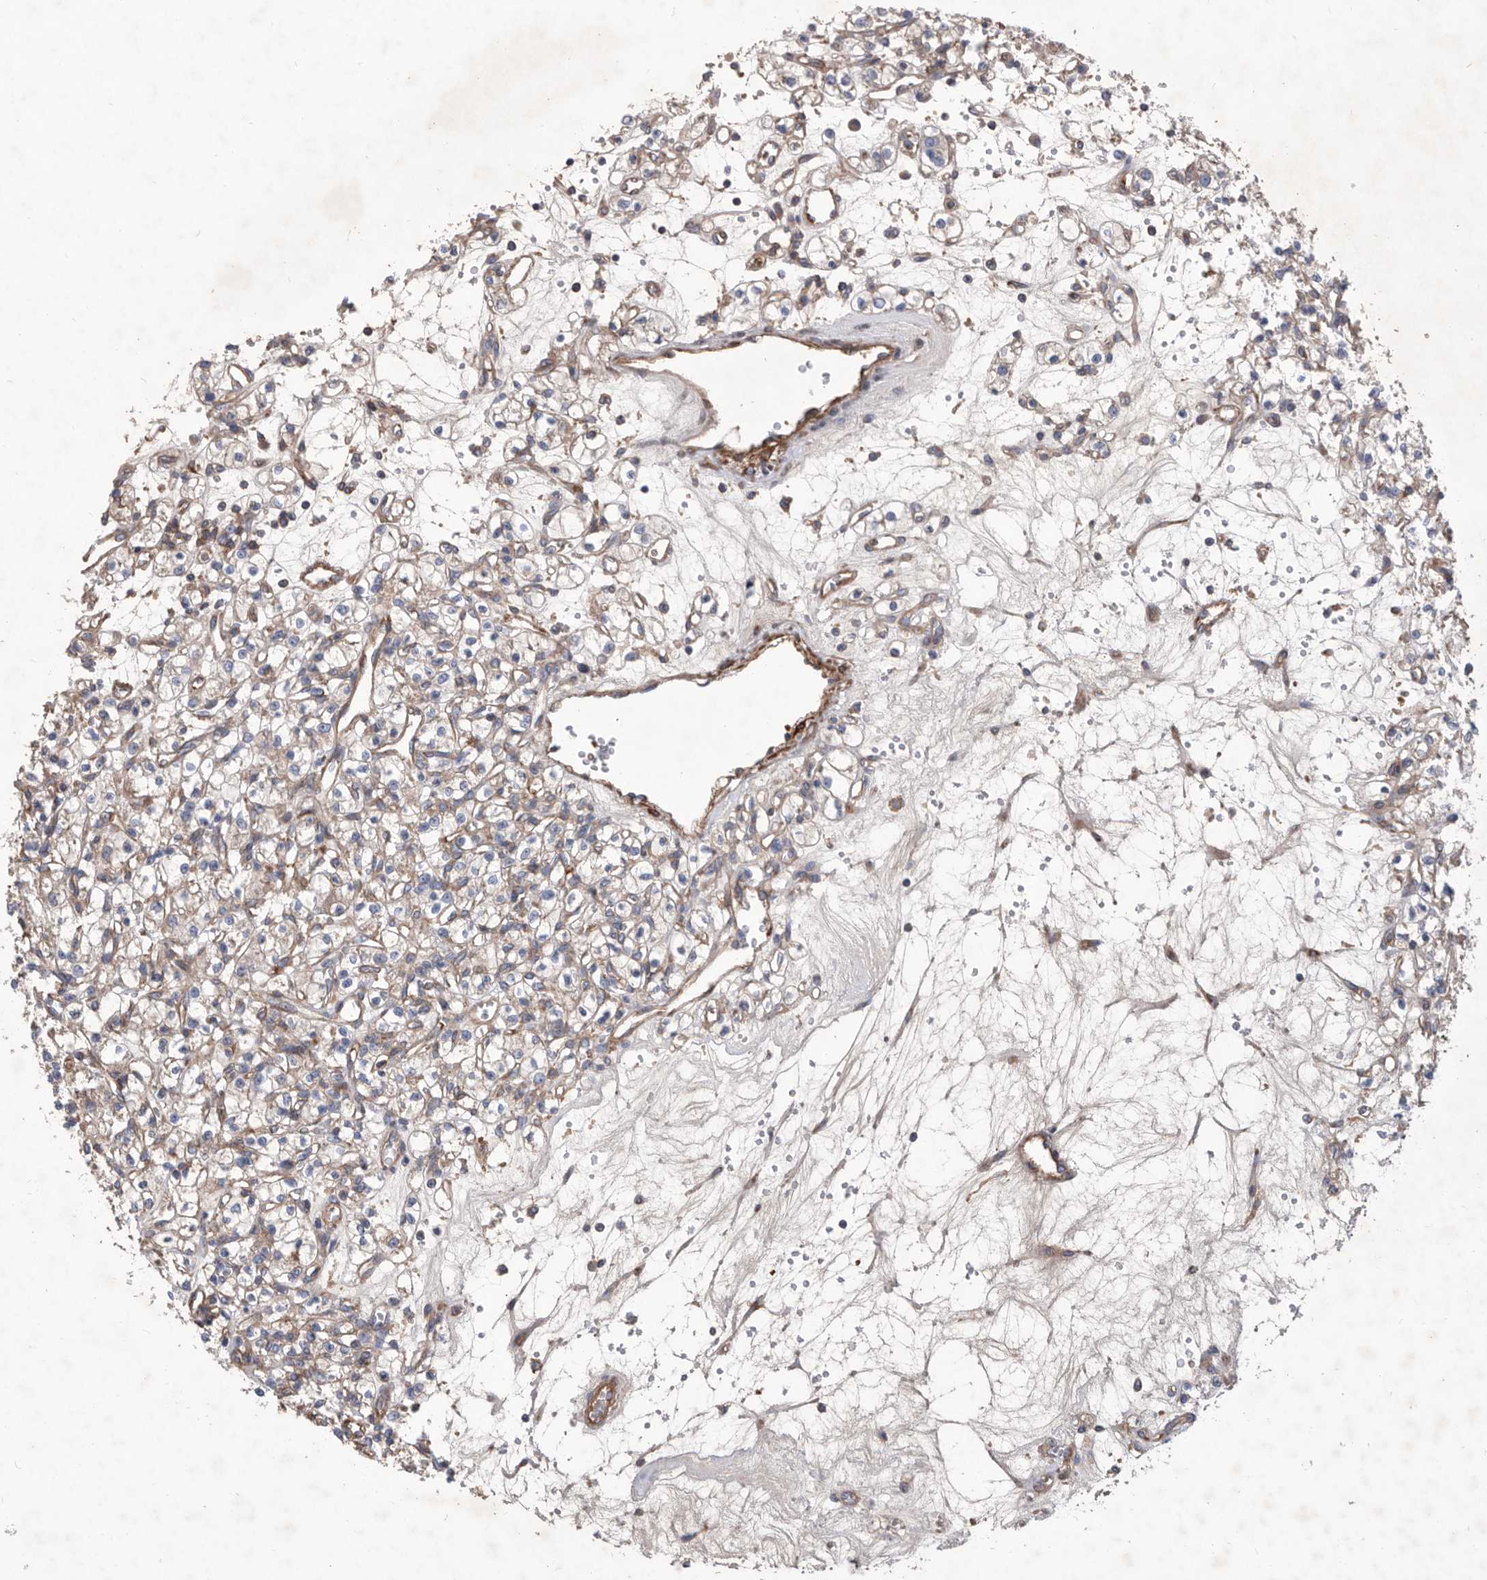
{"staining": {"intensity": "weak", "quantity": "<25%", "location": "cytoplasmic/membranous"}, "tissue": "renal cancer", "cell_type": "Tumor cells", "image_type": "cancer", "snomed": [{"axis": "morphology", "description": "Adenocarcinoma, NOS"}, {"axis": "topography", "description": "Kidney"}], "caption": "Tumor cells show no significant positivity in renal adenocarcinoma.", "gene": "ATP13A3", "patient": {"sex": "female", "age": 59}}